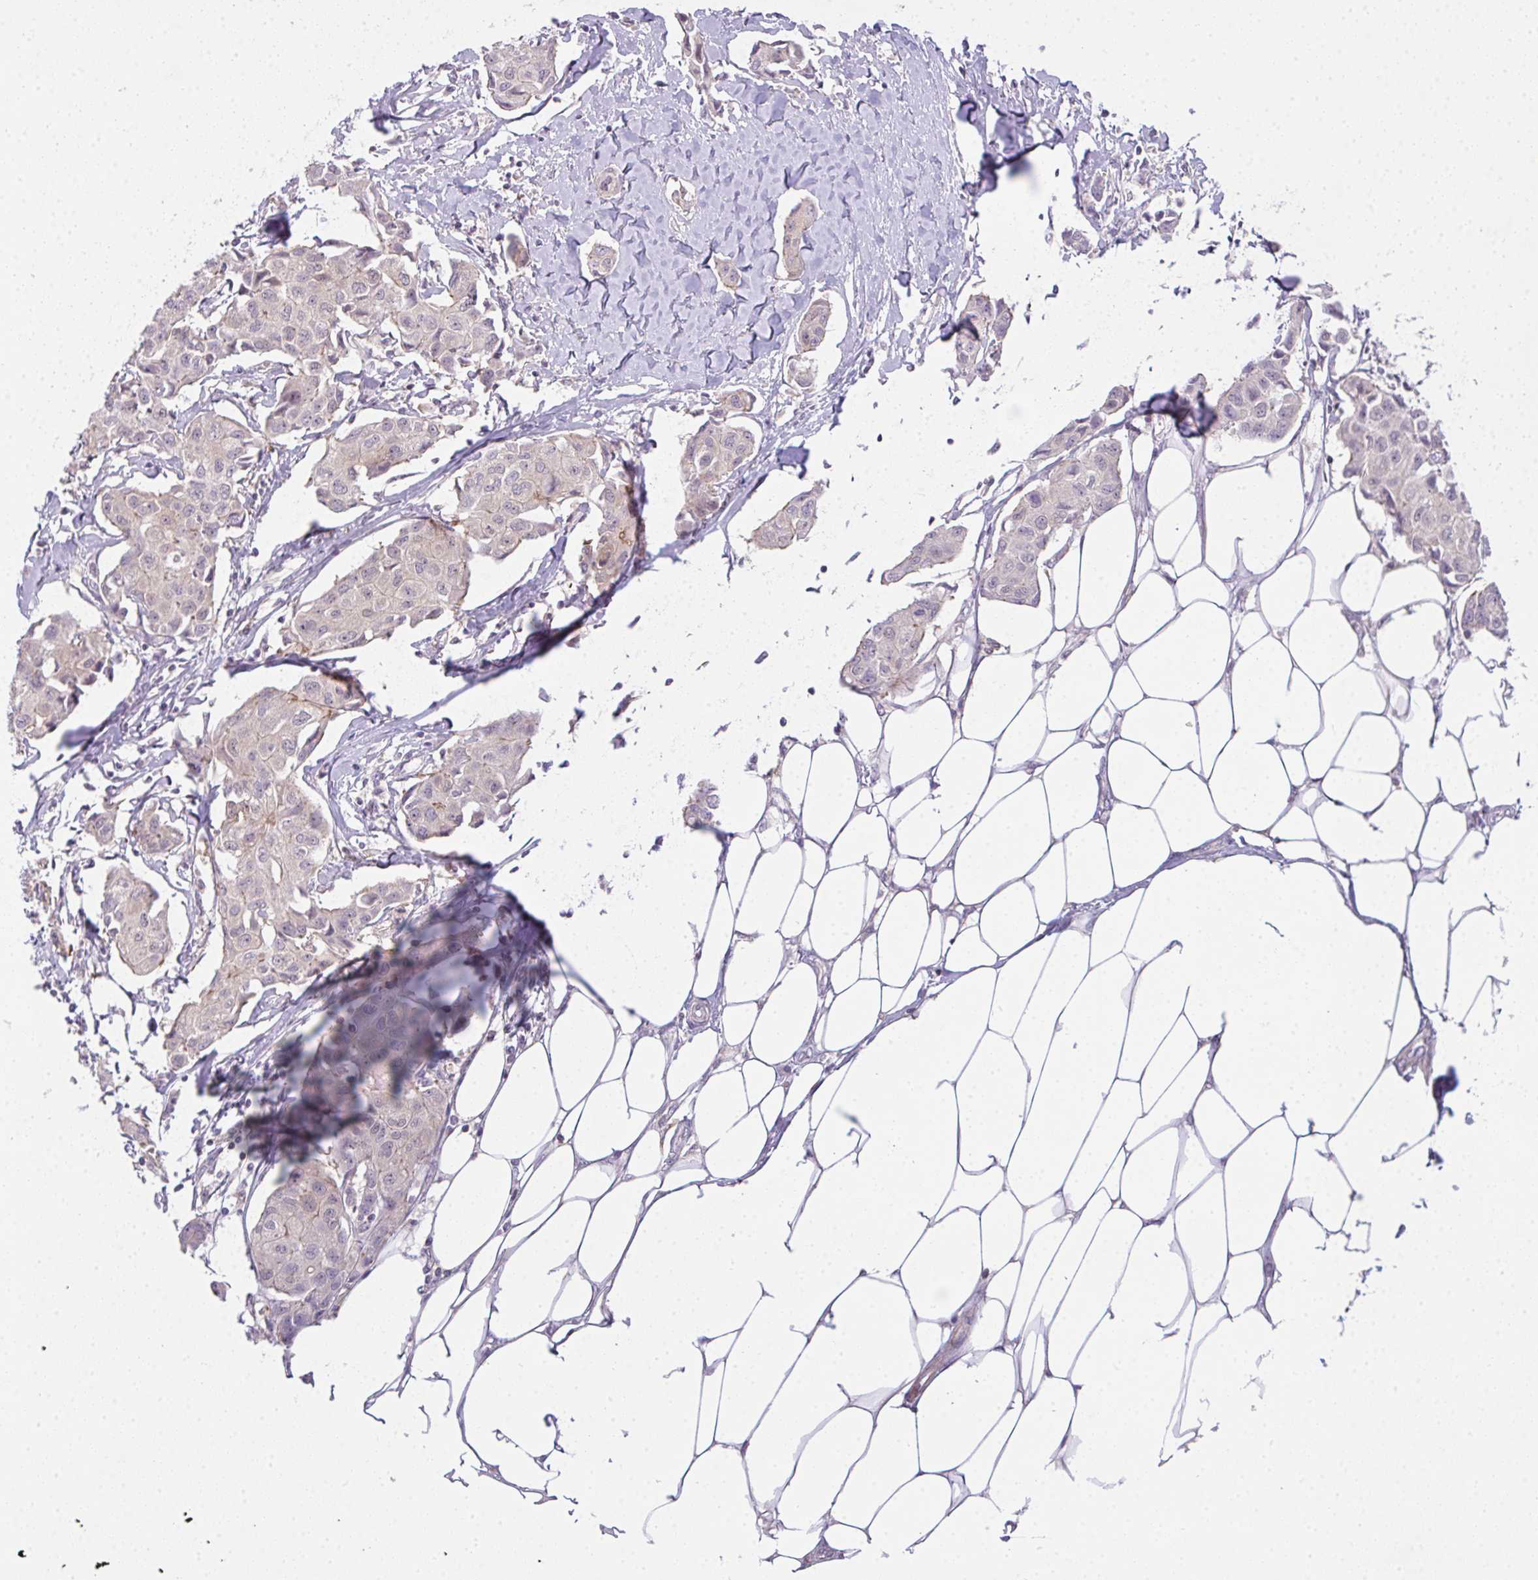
{"staining": {"intensity": "negative", "quantity": "none", "location": "none"}, "tissue": "breast cancer", "cell_type": "Tumor cells", "image_type": "cancer", "snomed": [{"axis": "morphology", "description": "Duct carcinoma"}, {"axis": "topography", "description": "Breast"}, {"axis": "topography", "description": "Lymph node"}], "caption": "IHC image of human intraductal carcinoma (breast) stained for a protein (brown), which reveals no staining in tumor cells.", "gene": "CSE1L", "patient": {"sex": "female", "age": 80}}